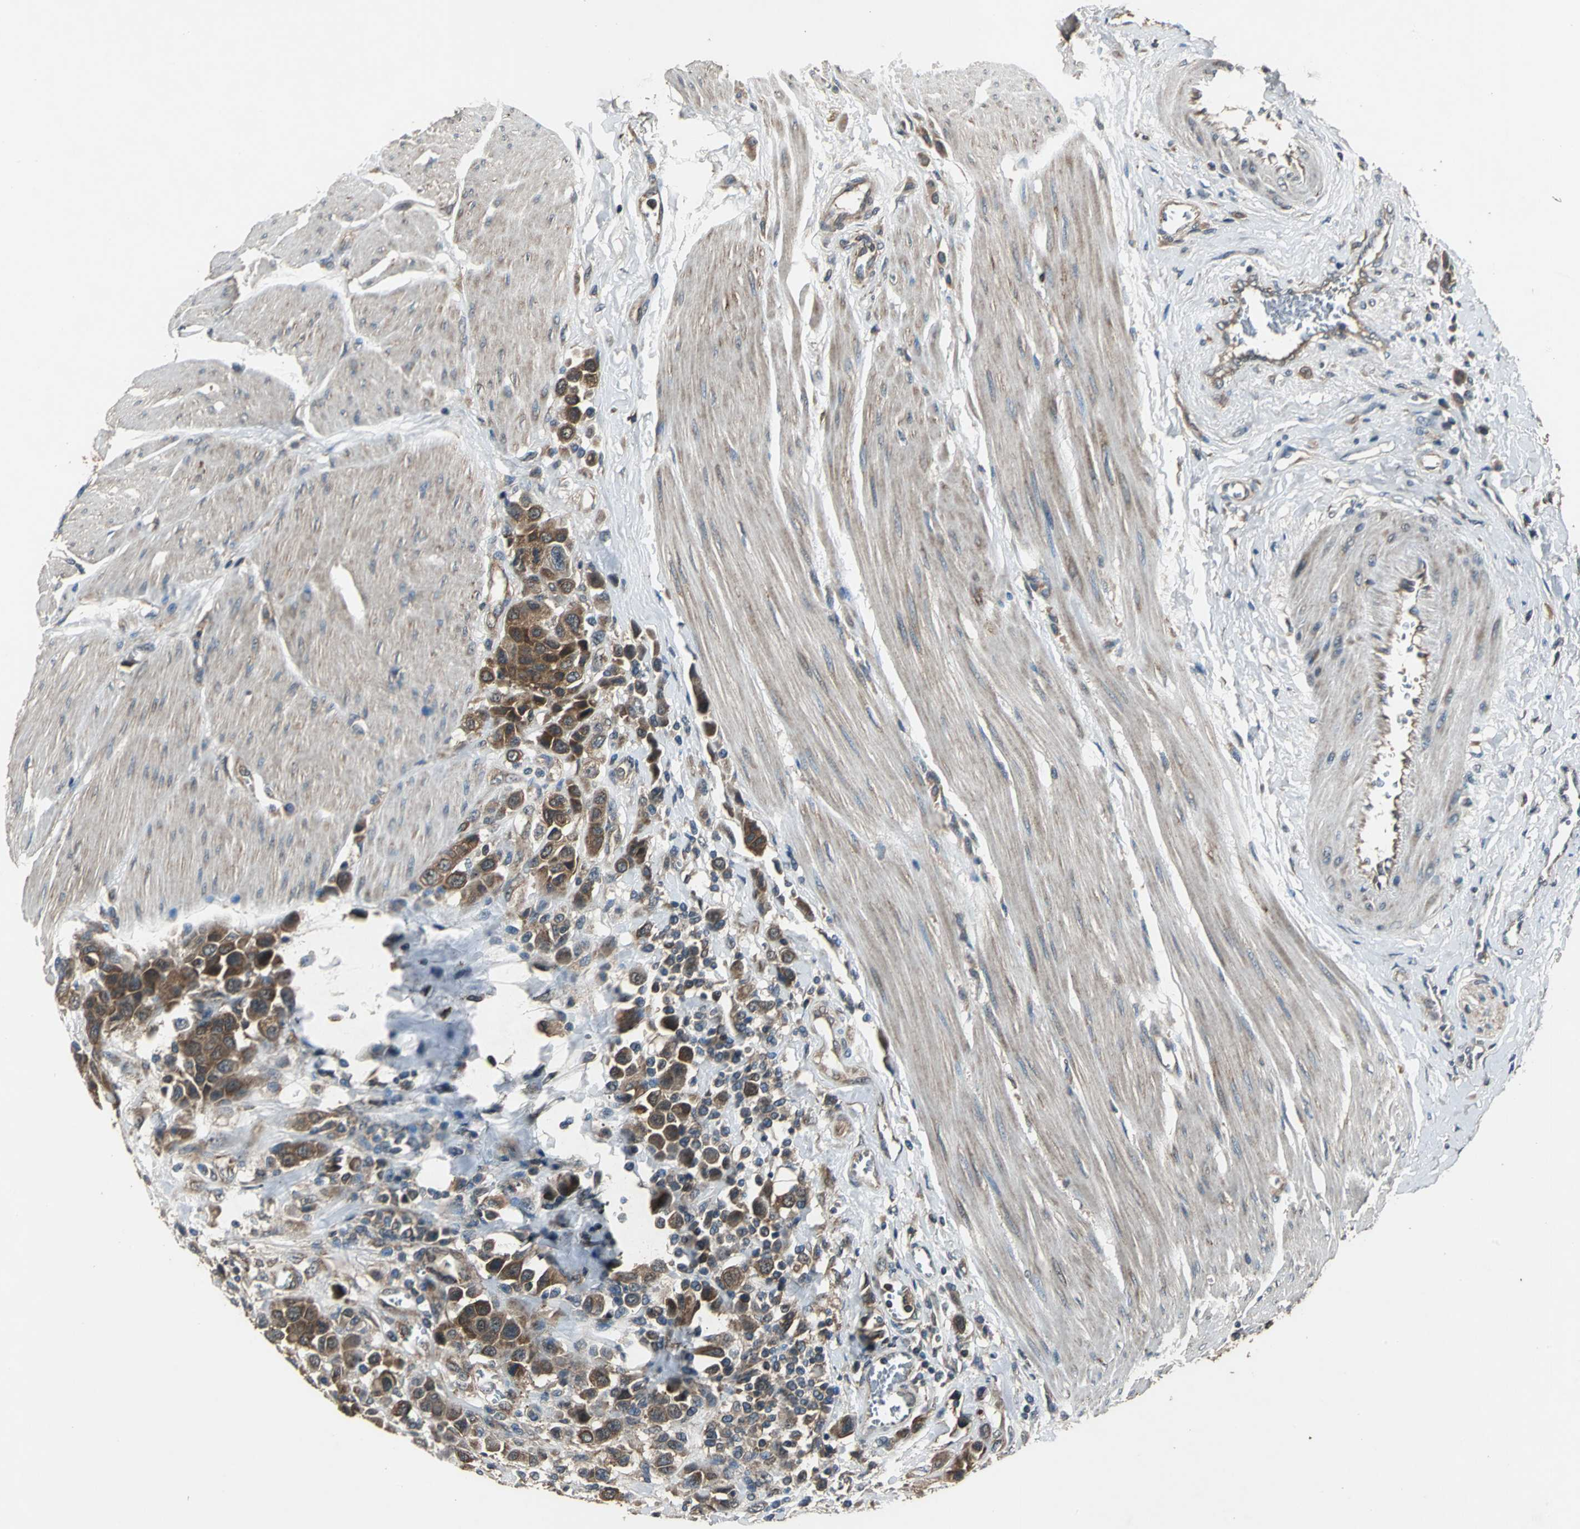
{"staining": {"intensity": "strong", "quantity": ">75%", "location": "cytoplasmic/membranous"}, "tissue": "urothelial cancer", "cell_type": "Tumor cells", "image_type": "cancer", "snomed": [{"axis": "morphology", "description": "Urothelial carcinoma, High grade"}, {"axis": "topography", "description": "Urinary bladder"}], "caption": "The immunohistochemical stain labels strong cytoplasmic/membranous expression in tumor cells of high-grade urothelial carcinoma tissue.", "gene": "ZNF608", "patient": {"sex": "male", "age": 50}}